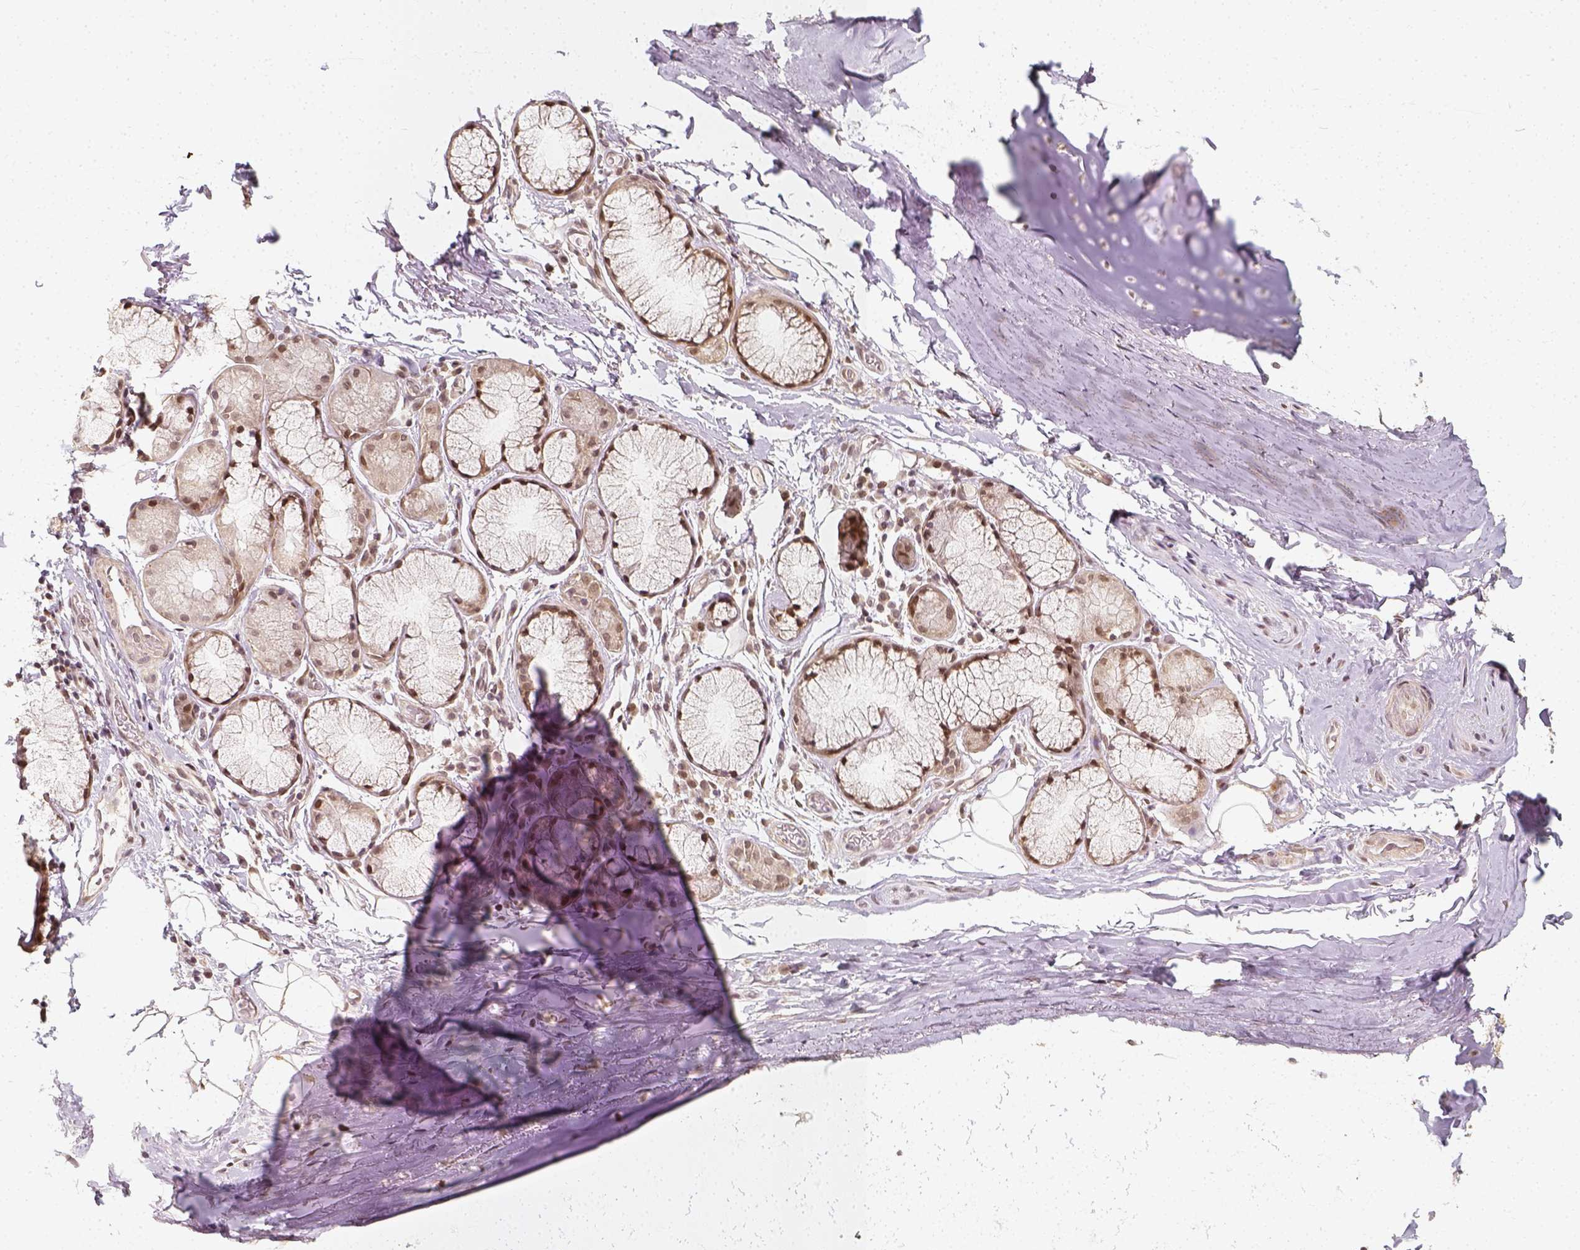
{"staining": {"intensity": "moderate", "quantity": ">75%", "location": "nuclear"}, "tissue": "soft tissue", "cell_type": "Chondrocytes", "image_type": "normal", "snomed": [{"axis": "morphology", "description": "Normal tissue, NOS"}, {"axis": "topography", "description": "Bronchus"}, {"axis": "topography", "description": "Lung"}], "caption": "IHC (DAB (3,3'-diaminobenzidine)) staining of benign human soft tissue reveals moderate nuclear protein positivity in approximately >75% of chondrocytes.", "gene": "ZMAT3", "patient": {"sex": "female", "age": 57}}